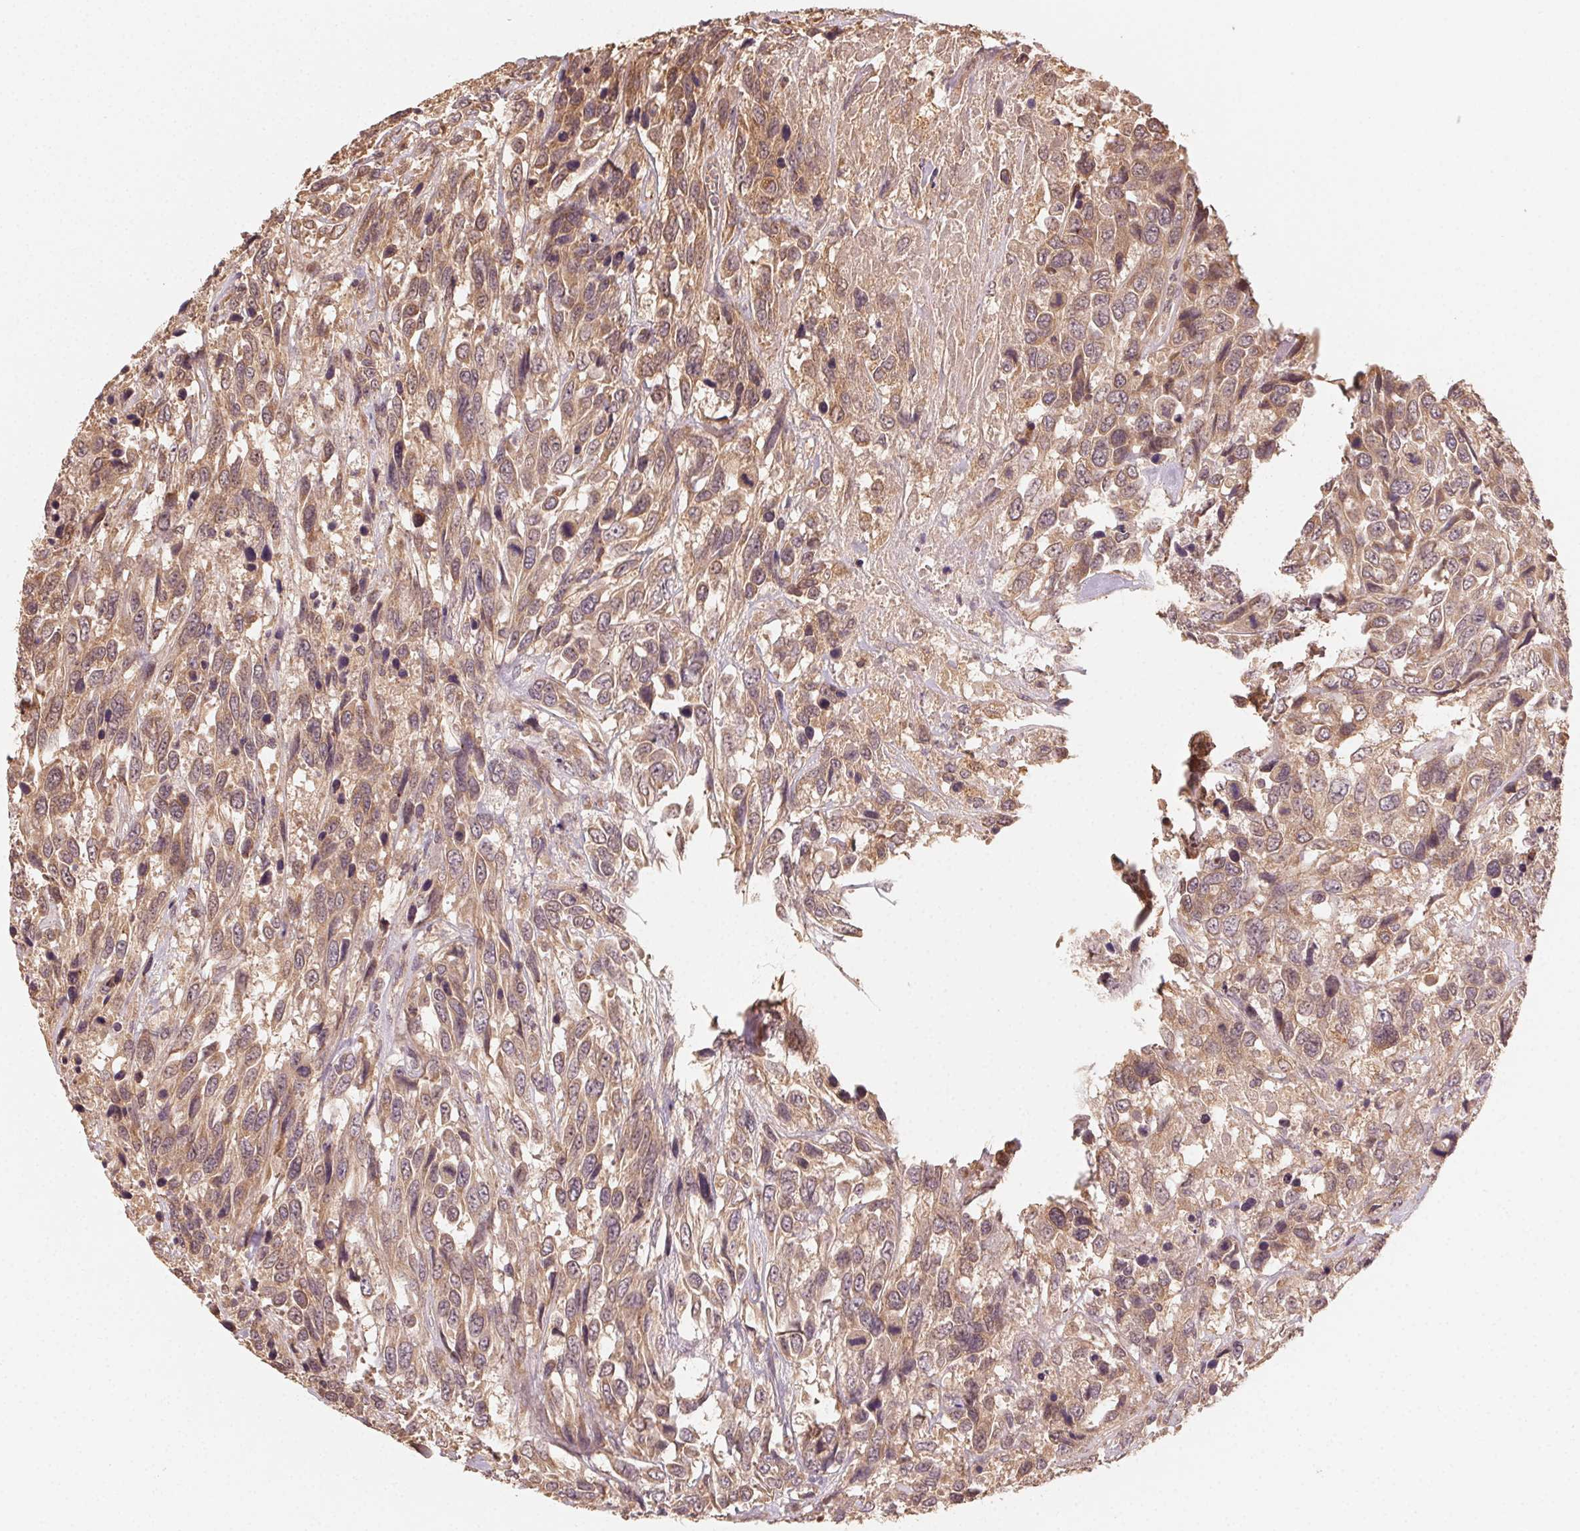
{"staining": {"intensity": "moderate", "quantity": ">75%", "location": "cytoplasmic/membranous"}, "tissue": "urothelial cancer", "cell_type": "Tumor cells", "image_type": "cancer", "snomed": [{"axis": "morphology", "description": "Urothelial carcinoma, High grade"}, {"axis": "topography", "description": "Urinary bladder"}], "caption": "High-magnification brightfield microscopy of high-grade urothelial carcinoma stained with DAB (3,3'-diaminobenzidine) (brown) and counterstained with hematoxylin (blue). tumor cells exhibit moderate cytoplasmic/membranous staining is present in approximately>75% of cells. (brown staining indicates protein expression, while blue staining denotes nuclei).", "gene": "WBP2", "patient": {"sex": "female", "age": 70}}